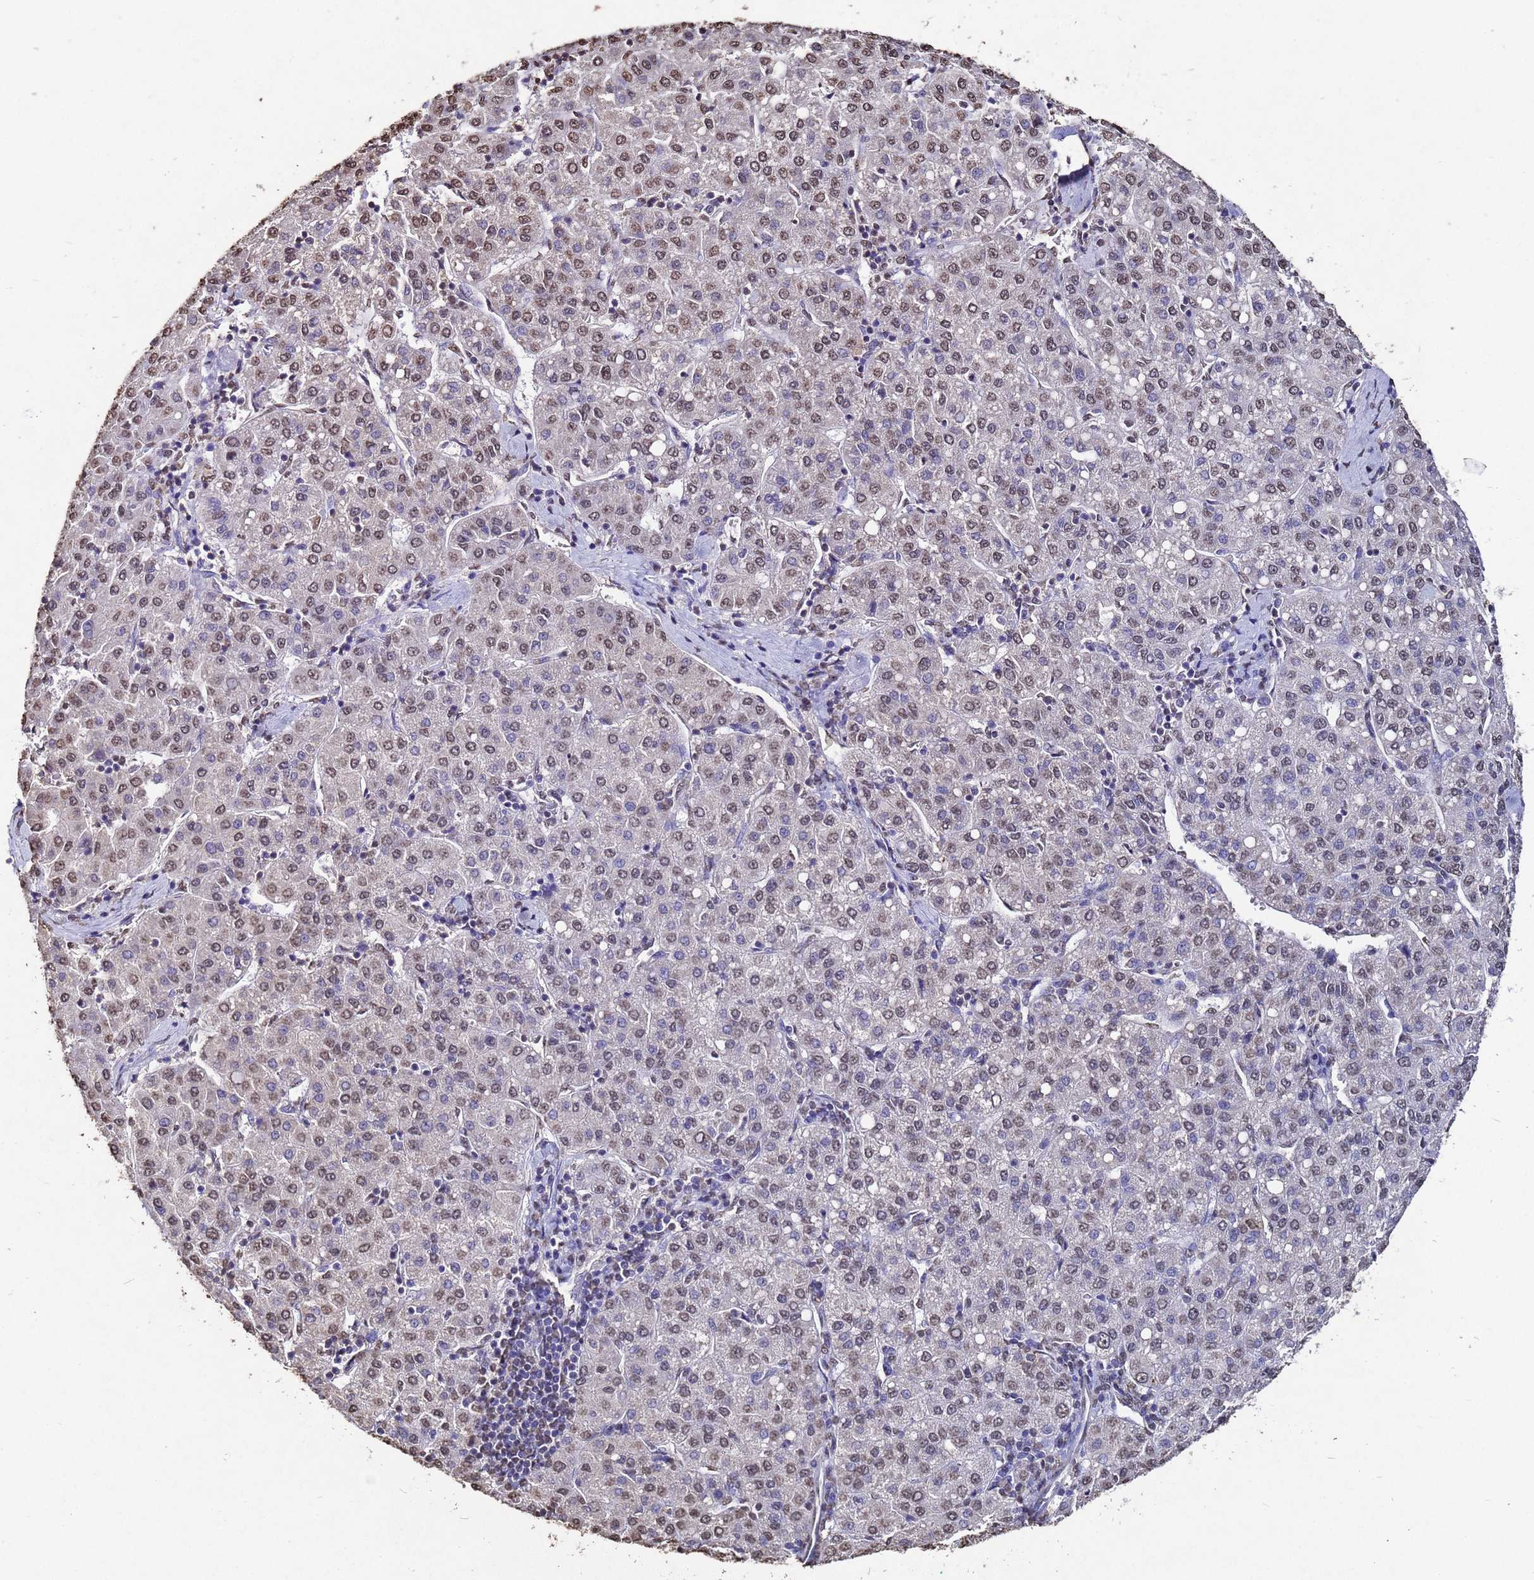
{"staining": {"intensity": "moderate", "quantity": "25%-75%", "location": "nuclear"}, "tissue": "liver cancer", "cell_type": "Tumor cells", "image_type": "cancer", "snomed": [{"axis": "morphology", "description": "Carcinoma, Hepatocellular, NOS"}, {"axis": "topography", "description": "Liver"}], "caption": "This is an image of IHC staining of hepatocellular carcinoma (liver), which shows moderate expression in the nuclear of tumor cells.", "gene": "MYOCD", "patient": {"sex": "male", "age": 65}}